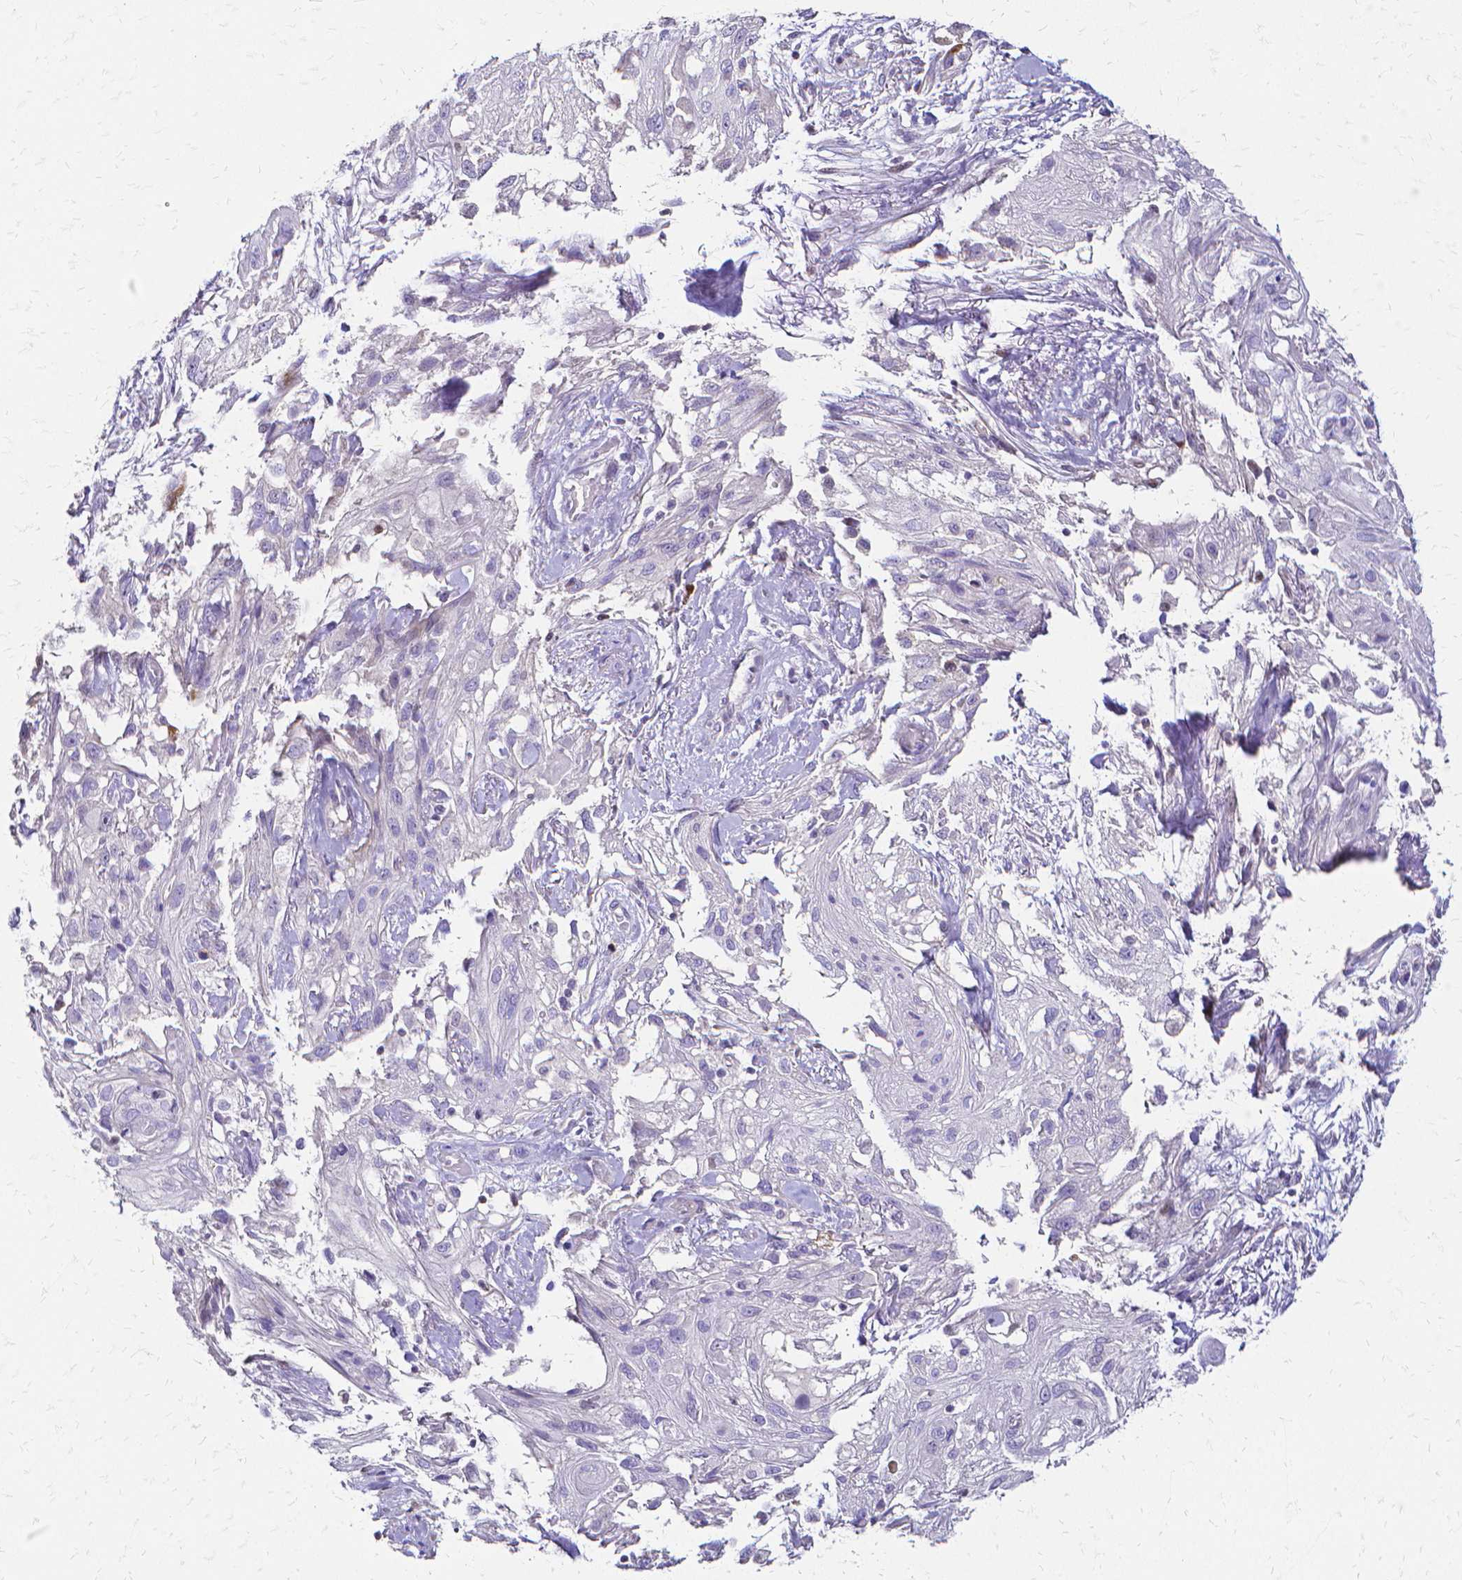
{"staining": {"intensity": "weak", "quantity": "<25%", "location": "cytoplasmic/membranous"}, "tissue": "skin cancer", "cell_type": "Tumor cells", "image_type": "cancer", "snomed": [{"axis": "morphology", "description": "Squamous cell carcinoma, NOS"}, {"axis": "topography", "description": "Skin"}, {"axis": "topography", "description": "Vulva"}], "caption": "A histopathology image of human skin squamous cell carcinoma is negative for staining in tumor cells.", "gene": "CCNB1", "patient": {"sex": "female", "age": 86}}